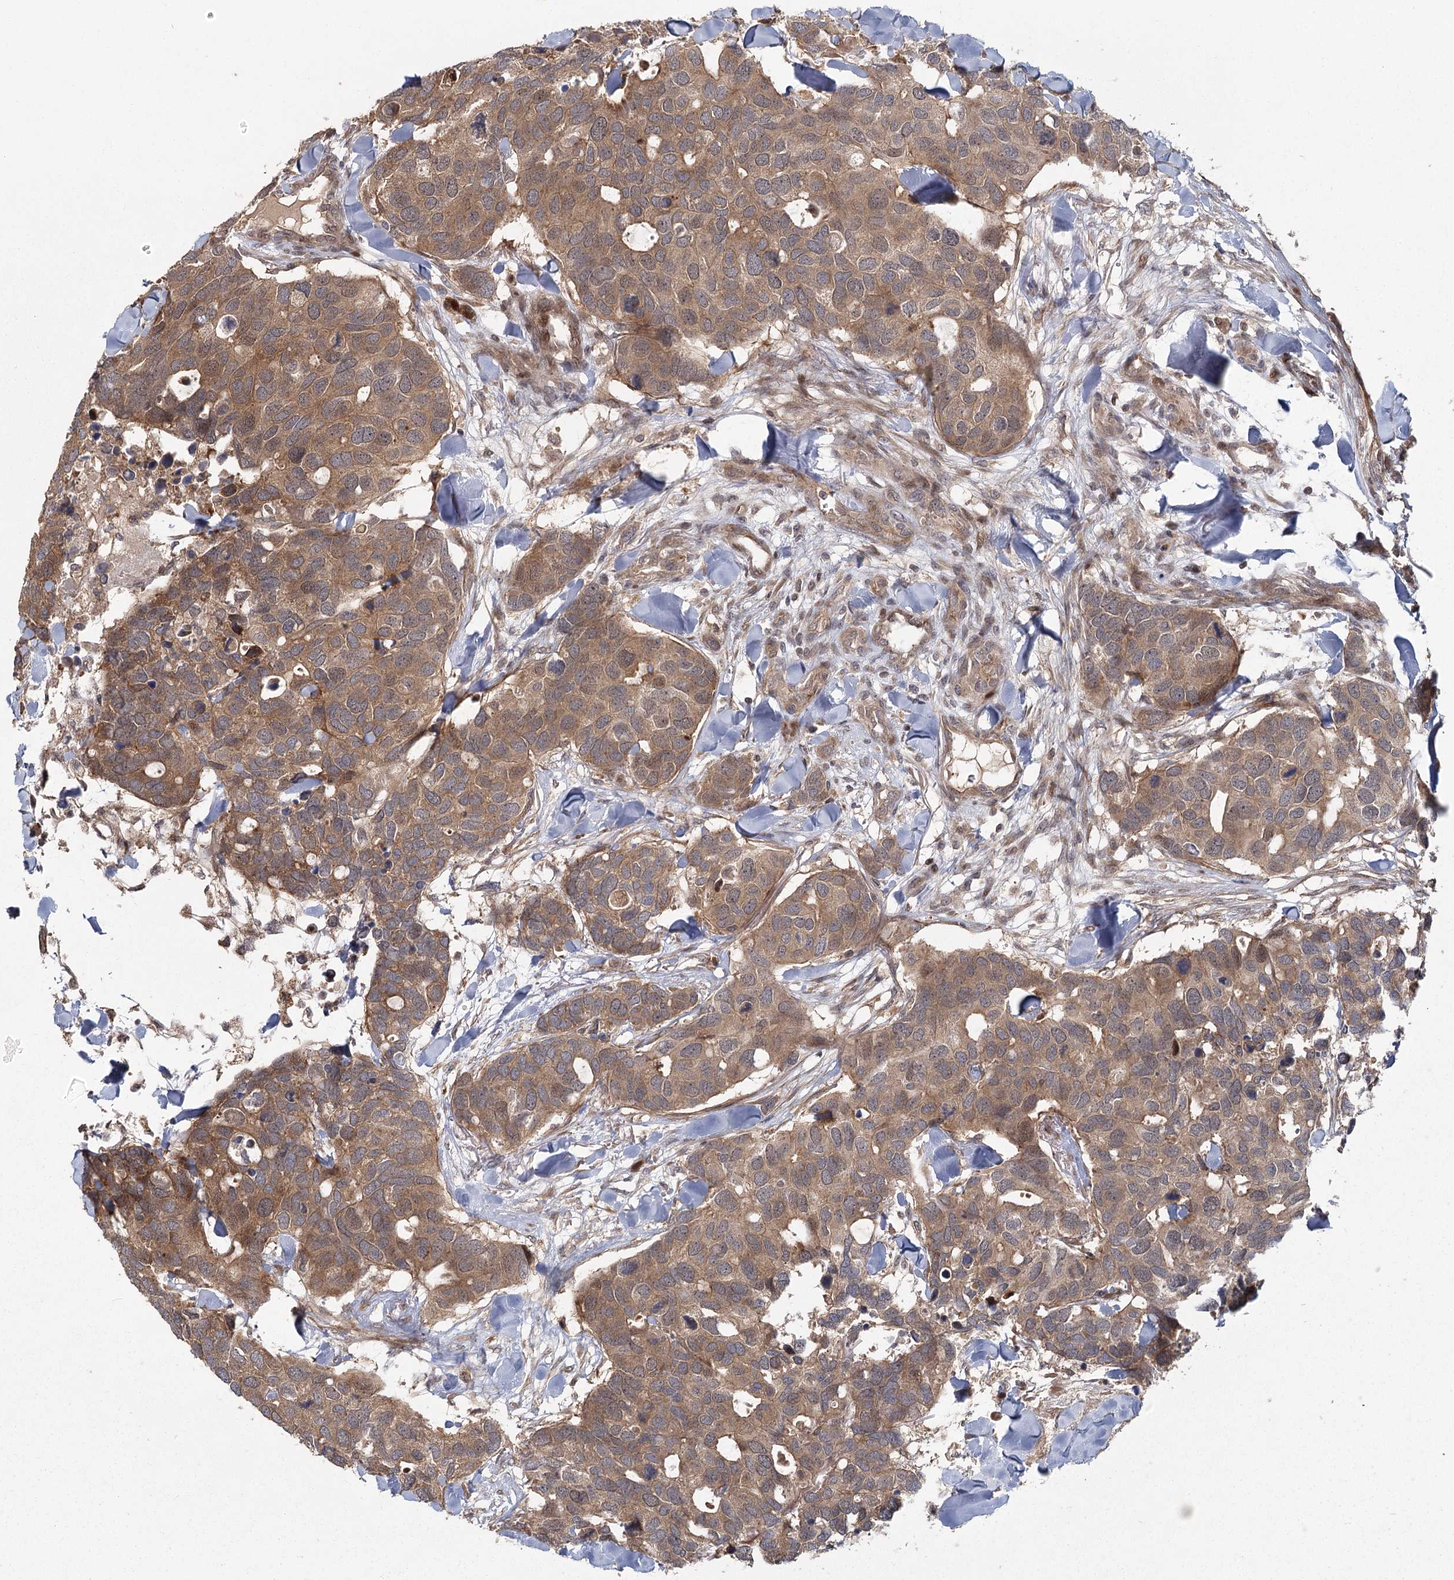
{"staining": {"intensity": "moderate", "quantity": ">75%", "location": "cytoplasmic/membranous"}, "tissue": "breast cancer", "cell_type": "Tumor cells", "image_type": "cancer", "snomed": [{"axis": "morphology", "description": "Duct carcinoma"}, {"axis": "topography", "description": "Breast"}], "caption": "Approximately >75% of tumor cells in infiltrating ductal carcinoma (breast) exhibit moderate cytoplasmic/membranous protein positivity as visualized by brown immunohistochemical staining.", "gene": "RAPGEF6", "patient": {"sex": "female", "age": 83}}